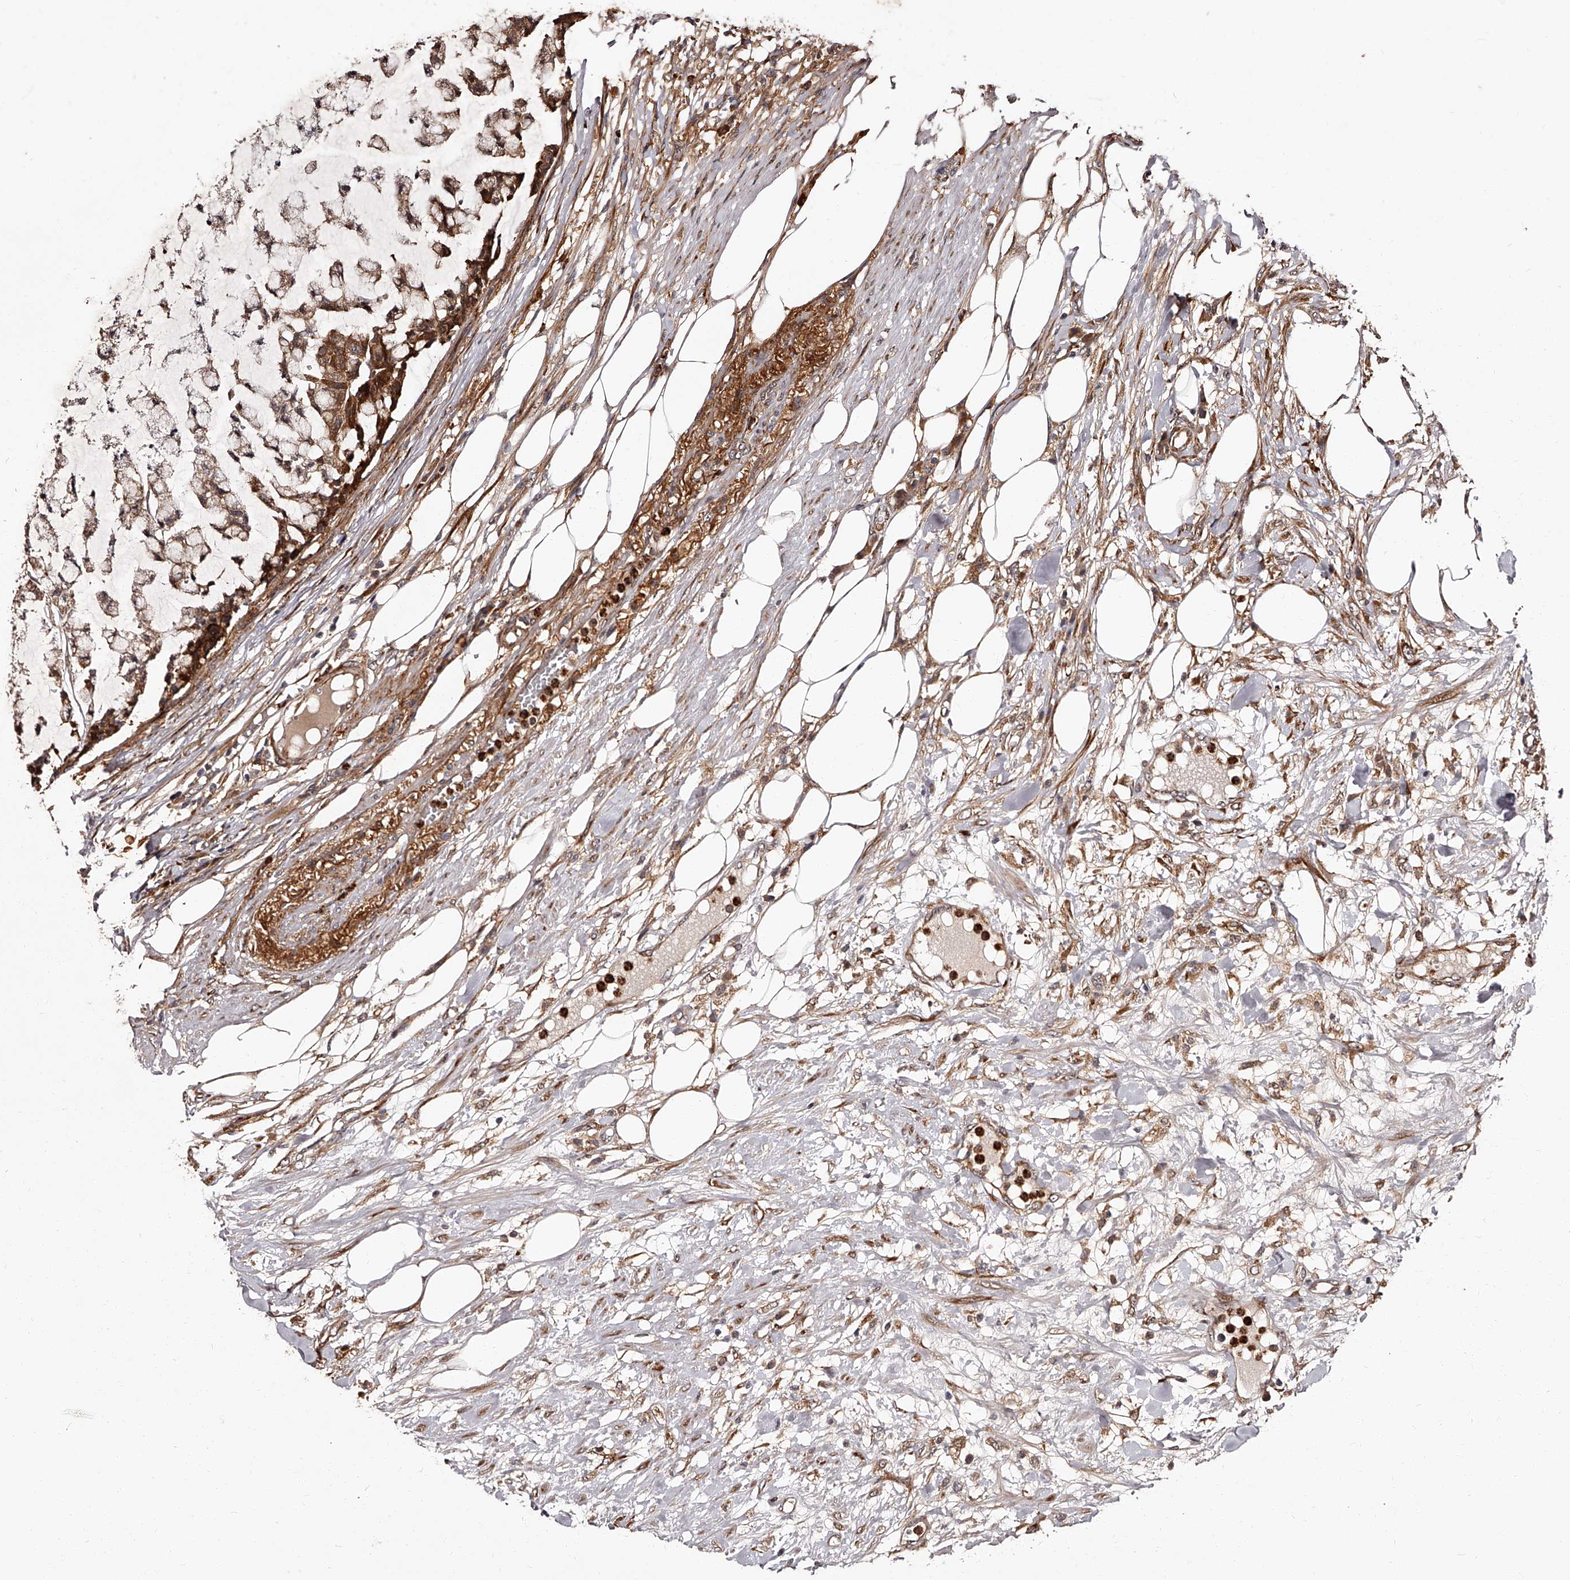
{"staining": {"intensity": "moderate", "quantity": ">75%", "location": "cytoplasmic/membranous"}, "tissue": "colorectal cancer", "cell_type": "Tumor cells", "image_type": "cancer", "snomed": [{"axis": "morphology", "description": "Adenocarcinoma, NOS"}, {"axis": "topography", "description": "Colon"}], "caption": "Adenocarcinoma (colorectal) stained with DAB (3,3'-diaminobenzidine) IHC exhibits medium levels of moderate cytoplasmic/membranous expression in approximately >75% of tumor cells. Using DAB (3,3'-diaminobenzidine) (brown) and hematoxylin (blue) stains, captured at high magnification using brightfield microscopy.", "gene": "RSC1A1", "patient": {"sex": "female", "age": 84}}